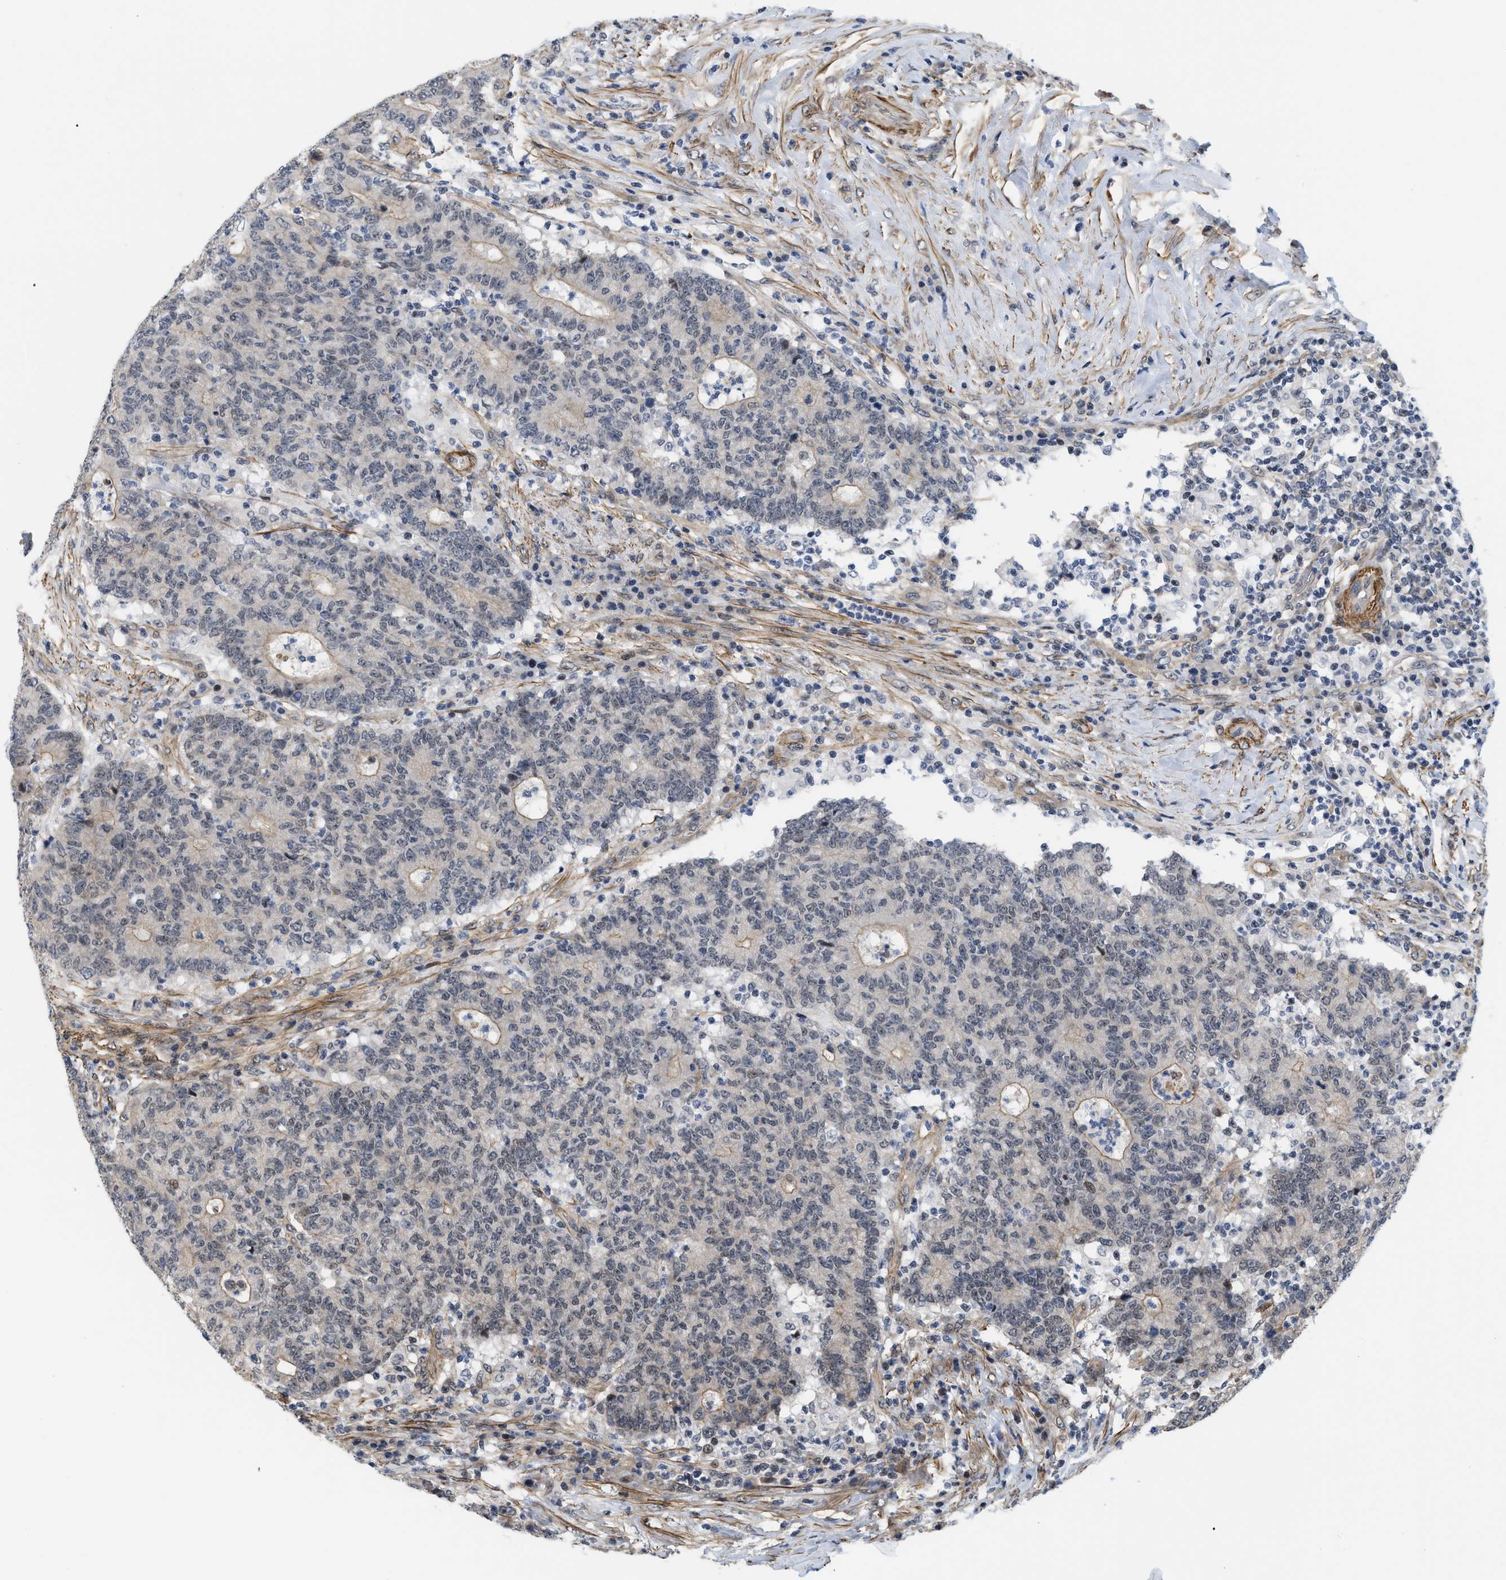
{"staining": {"intensity": "negative", "quantity": "none", "location": "none"}, "tissue": "colorectal cancer", "cell_type": "Tumor cells", "image_type": "cancer", "snomed": [{"axis": "morphology", "description": "Normal tissue, NOS"}, {"axis": "morphology", "description": "Adenocarcinoma, NOS"}, {"axis": "topography", "description": "Colon"}], "caption": "The immunohistochemistry (IHC) histopathology image has no significant expression in tumor cells of colorectal cancer (adenocarcinoma) tissue. (DAB IHC visualized using brightfield microscopy, high magnification).", "gene": "GPRASP2", "patient": {"sex": "female", "age": 75}}